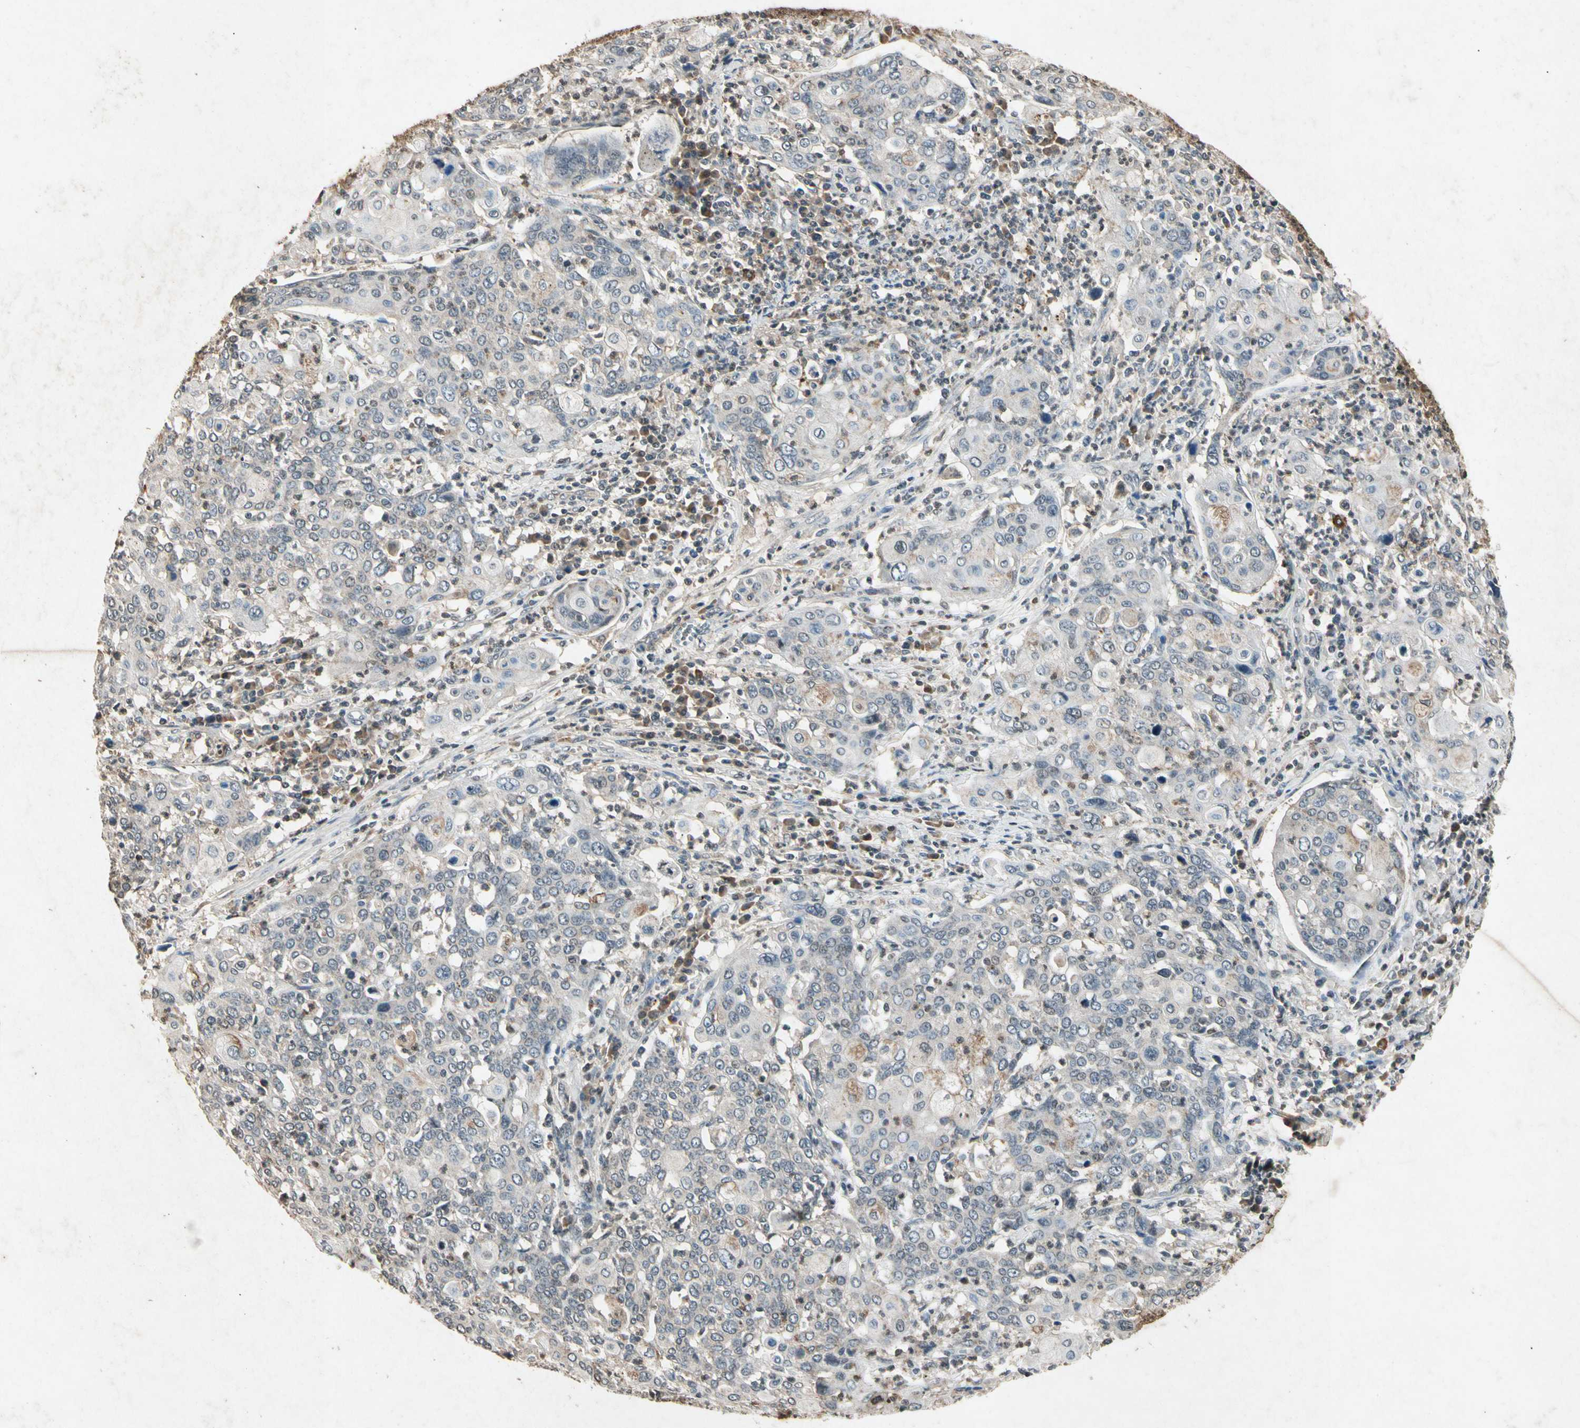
{"staining": {"intensity": "weak", "quantity": "<25%", "location": "cytoplasmic/membranous"}, "tissue": "cervical cancer", "cell_type": "Tumor cells", "image_type": "cancer", "snomed": [{"axis": "morphology", "description": "Squamous cell carcinoma, NOS"}, {"axis": "topography", "description": "Cervix"}], "caption": "Immunohistochemical staining of cervical cancer (squamous cell carcinoma) reveals no significant staining in tumor cells.", "gene": "CP", "patient": {"sex": "female", "age": 40}}